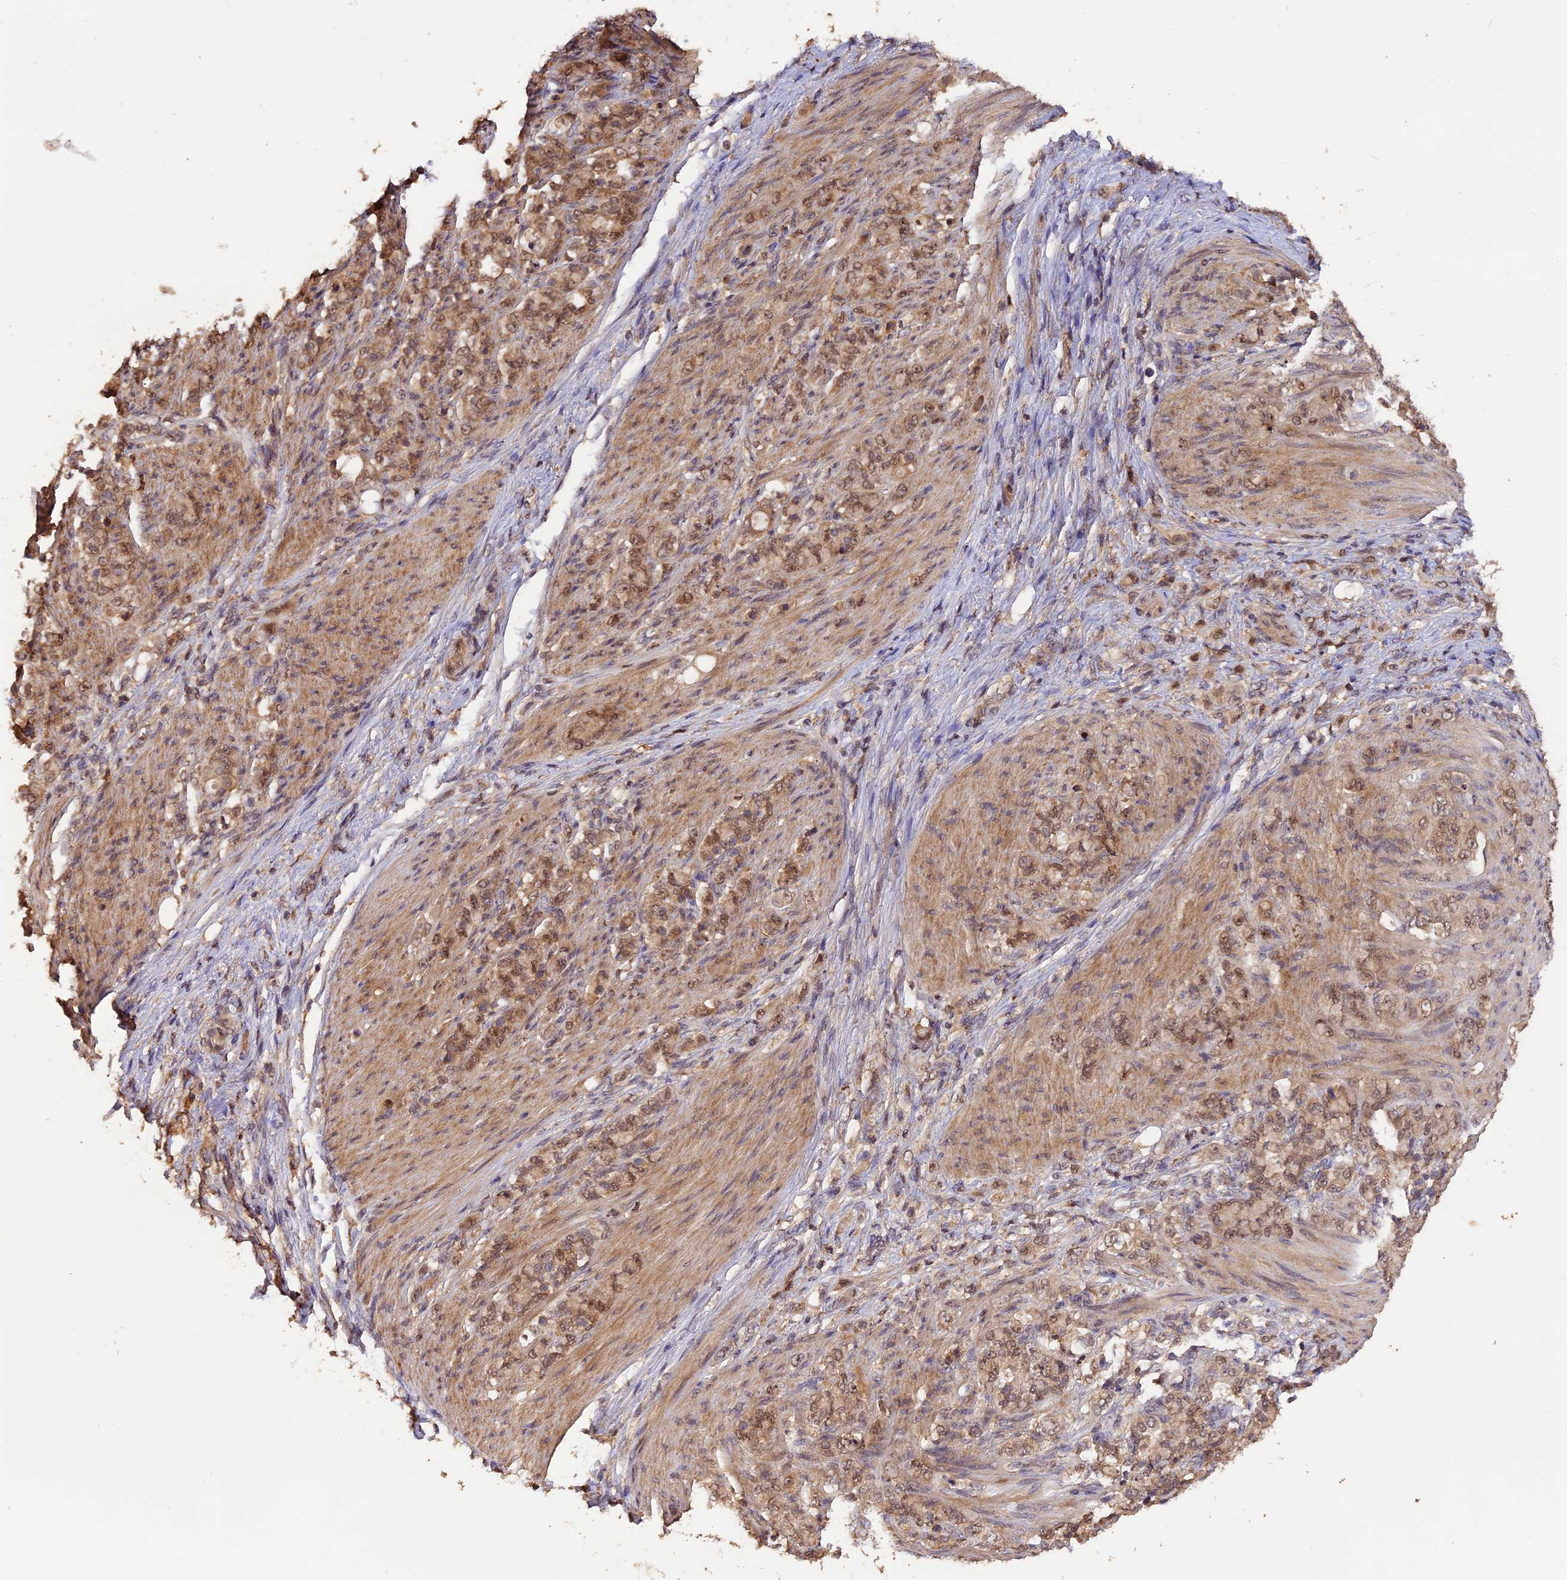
{"staining": {"intensity": "moderate", "quantity": ">75%", "location": "cytoplasmic/membranous,nuclear"}, "tissue": "stomach cancer", "cell_type": "Tumor cells", "image_type": "cancer", "snomed": [{"axis": "morphology", "description": "Adenocarcinoma, NOS"}, {"axis": "topography", "description": "Stomach"}], "caption": "The image shows immunohistochemical staining of stomach cancer (adenocarcinoma). There is moderate cytoplasmic/membranous and nuclear positivity is appreciated in approximately >75% of tumor cells. (DAB (3,3'-diaminobenzidine) IHC with brightfield microscopy, high magnification).", "gene": "TRMT1", "patient": {"sex": "female", "age": 79}}